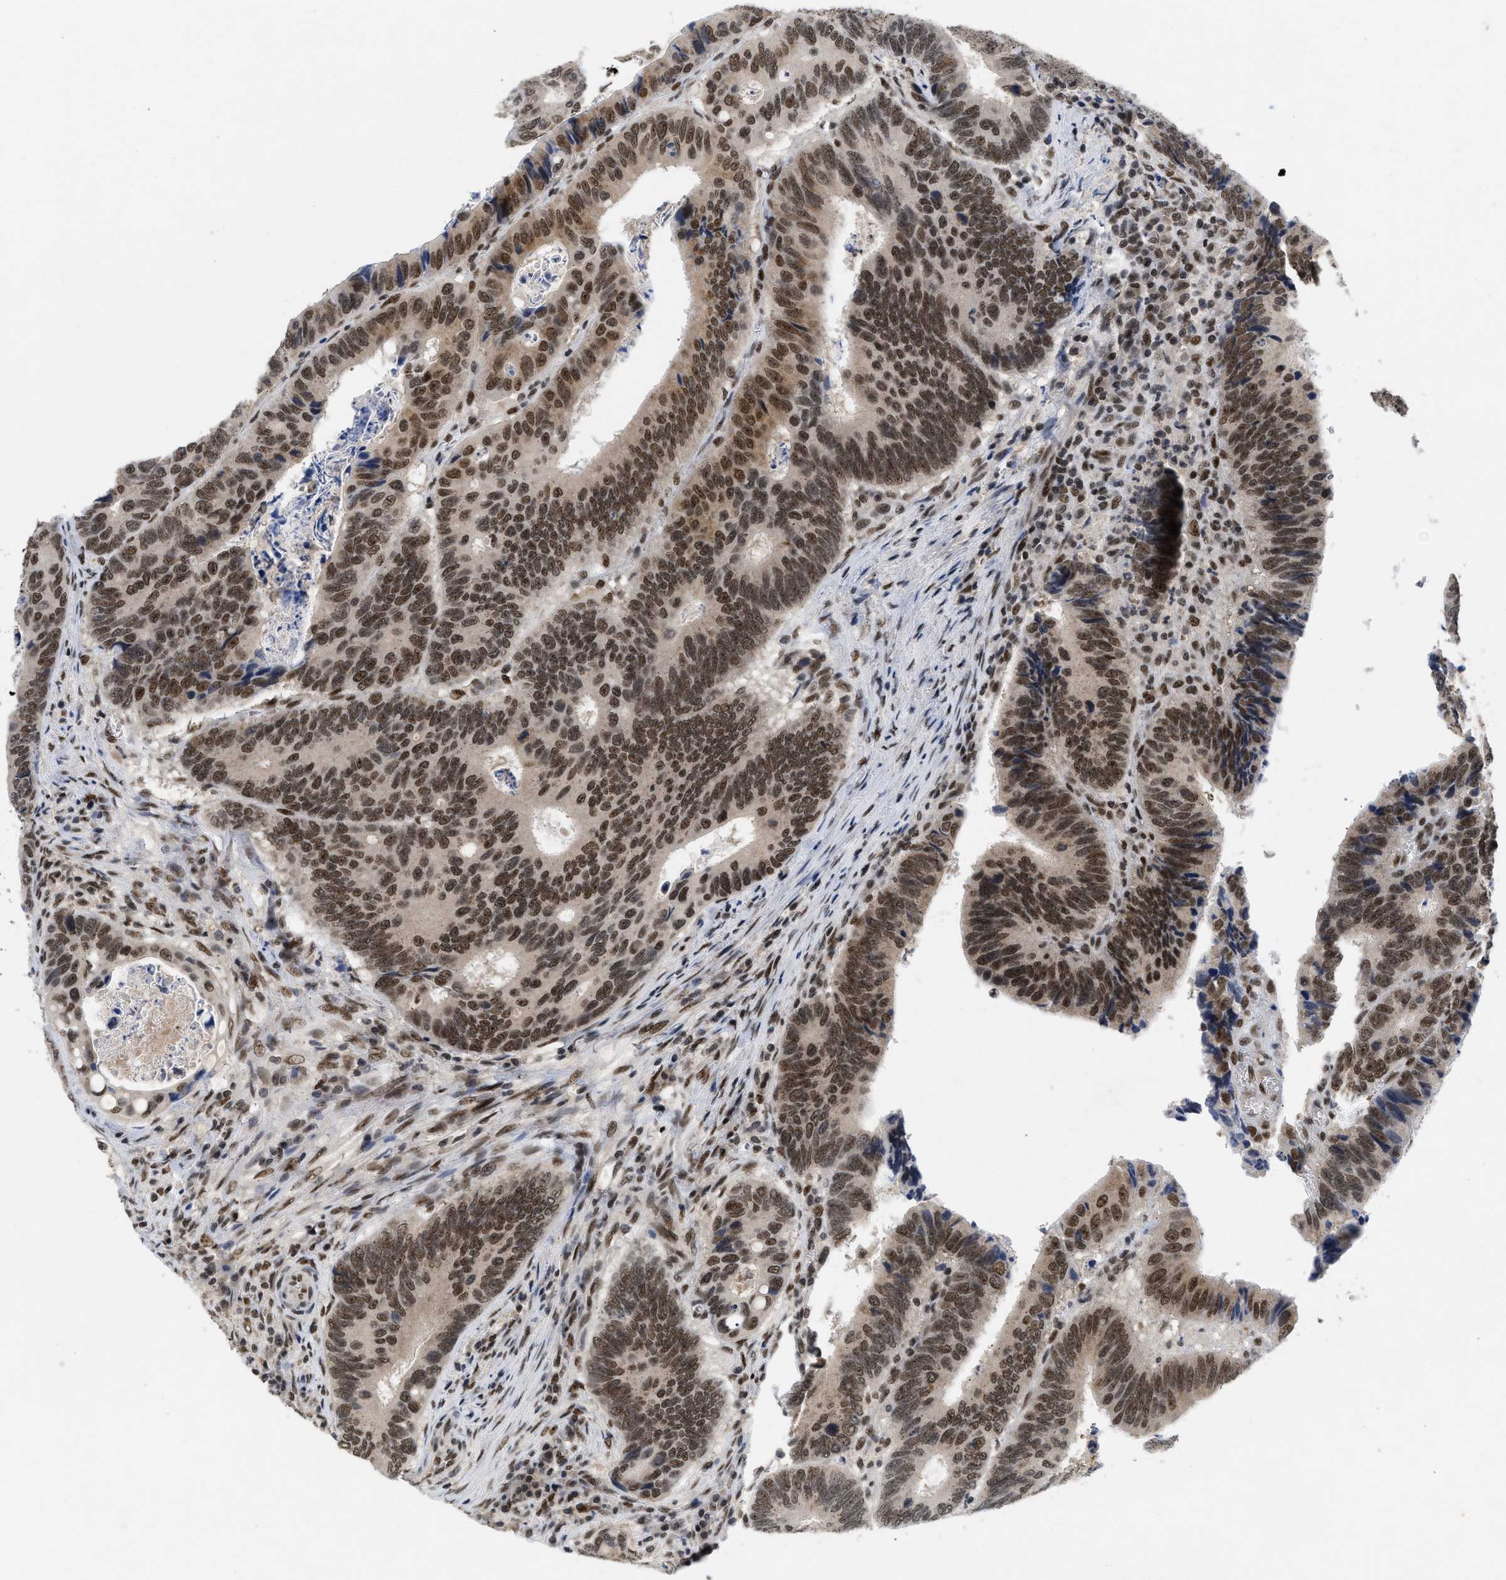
{"staining": {"intensity": "moderate", "quantity": ">75%", "location": "nuclear"}, "tissue": "colorectal cancer", "cell_type": "Tumor cells", "image_type": "cancer", "snomed": [{"axis": "morphology", "description": "Inflammation, NOS"}, {"axis": "morphology", "description": "Adenocarcinoma, NOS"}, {"axis": "topography", "description": "Colon"}], "caption": "High-magnification brightfield microscopy of colorectal cancer stained with DAB (3,3'-diaminobenzidine) (brown) and counterstained with hematoxylin (blue). tumor cells exhibit moderate nuclear staining is appreciated in approximately>75% of cells. The staining was performed using DAB (3,3'-diaminobenzidine) to visualize the protein expression in brown, while the nuclei were stained in blue with hematoxylin (Magnification: 20x).", "gene": "ZNF346", "patient": {"sex": "male", "age": 72}}